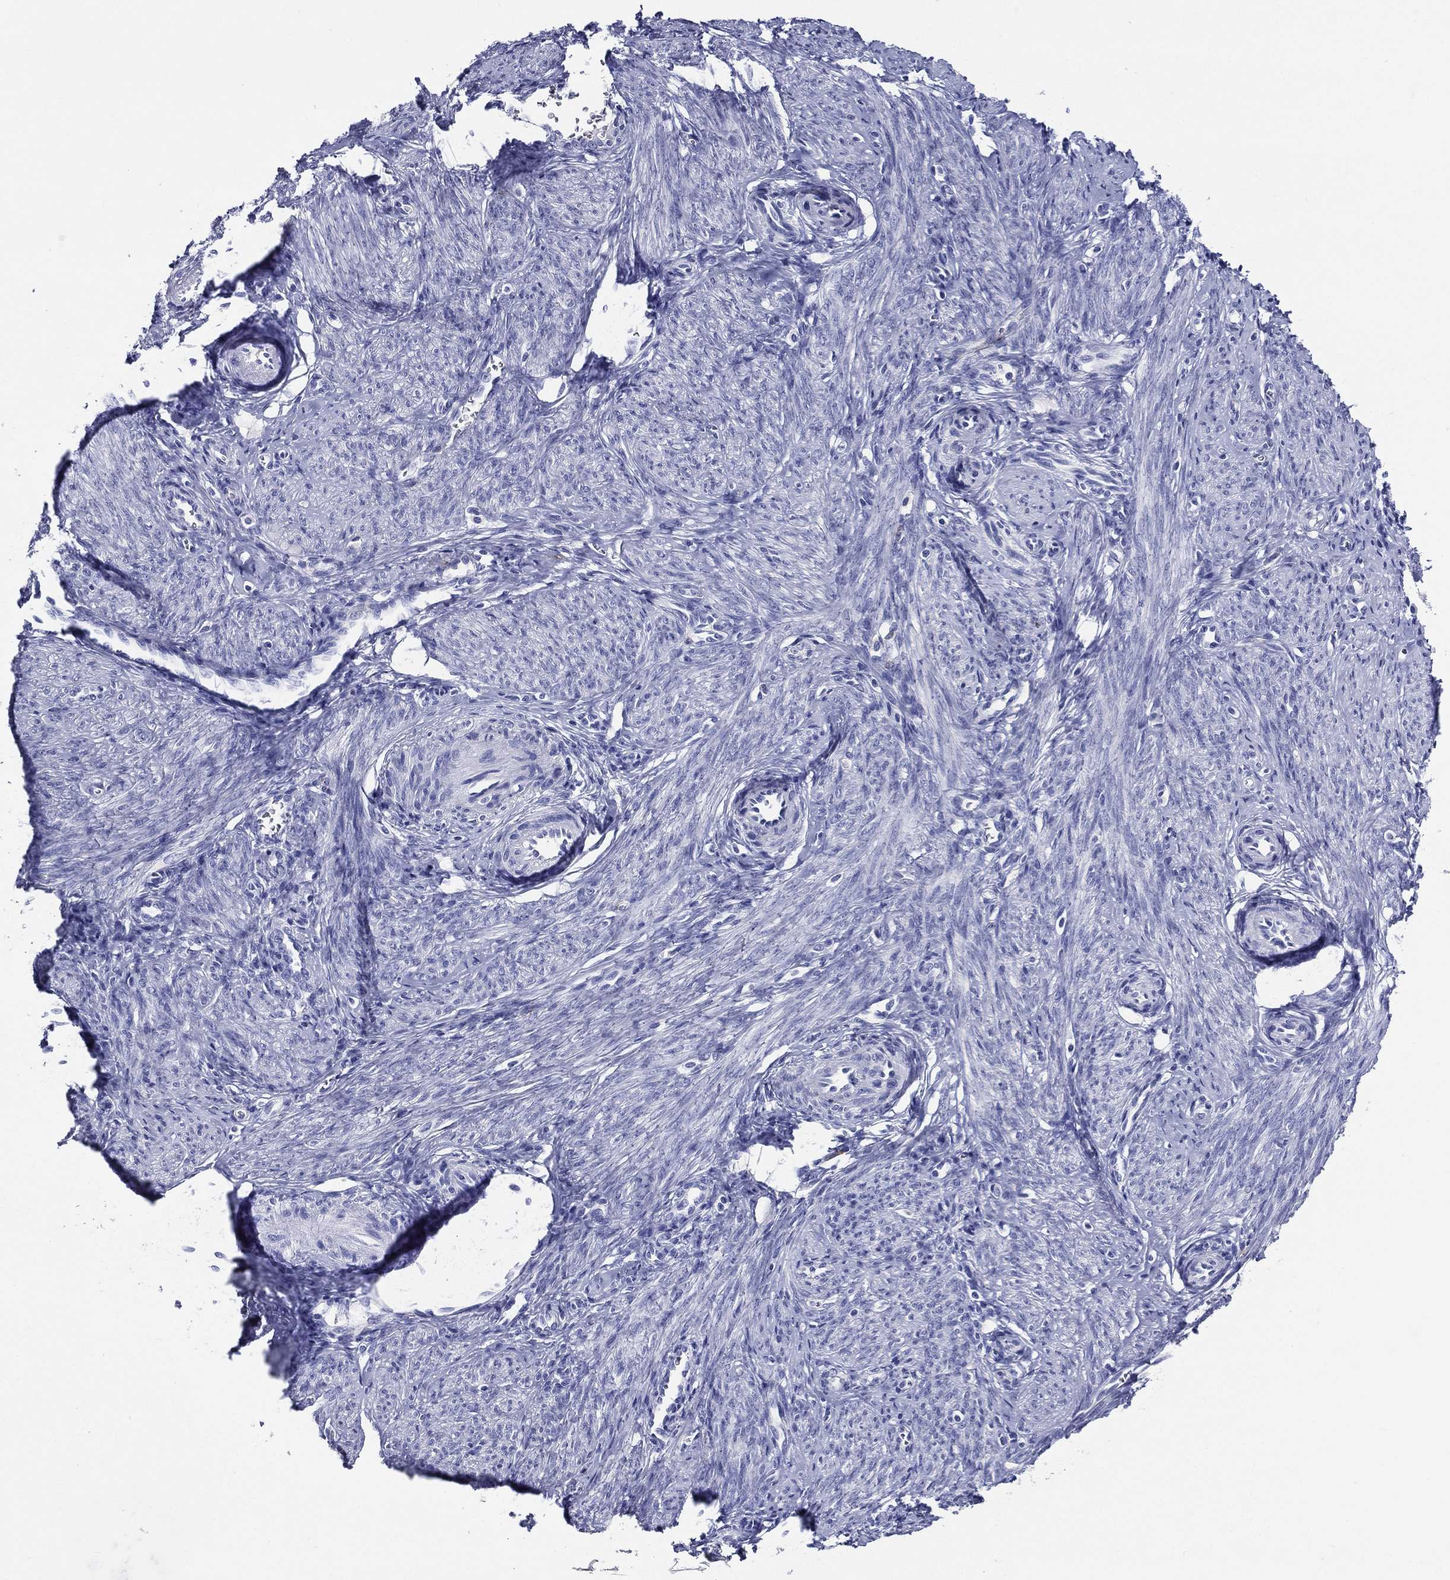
{"staining": {"intensity": "negative", "quantity": "none", "location": "none"}, "tissue": "smooth muscle", "cell_type": "Smooth muscle cells", "image_type": "normal", "snomed": [{"axis": "morphology", "description": "Normal tissue, NOS"}, {"axis": "topography", "description": "Endometrium"}], "caption": "An IHC histopathology image of normal smooth muscle is shown. There is no staining in smooth muscle cells of smooth muscle.", "gene": "ACE2", "patient": {"sex": "female", "age": 40}}